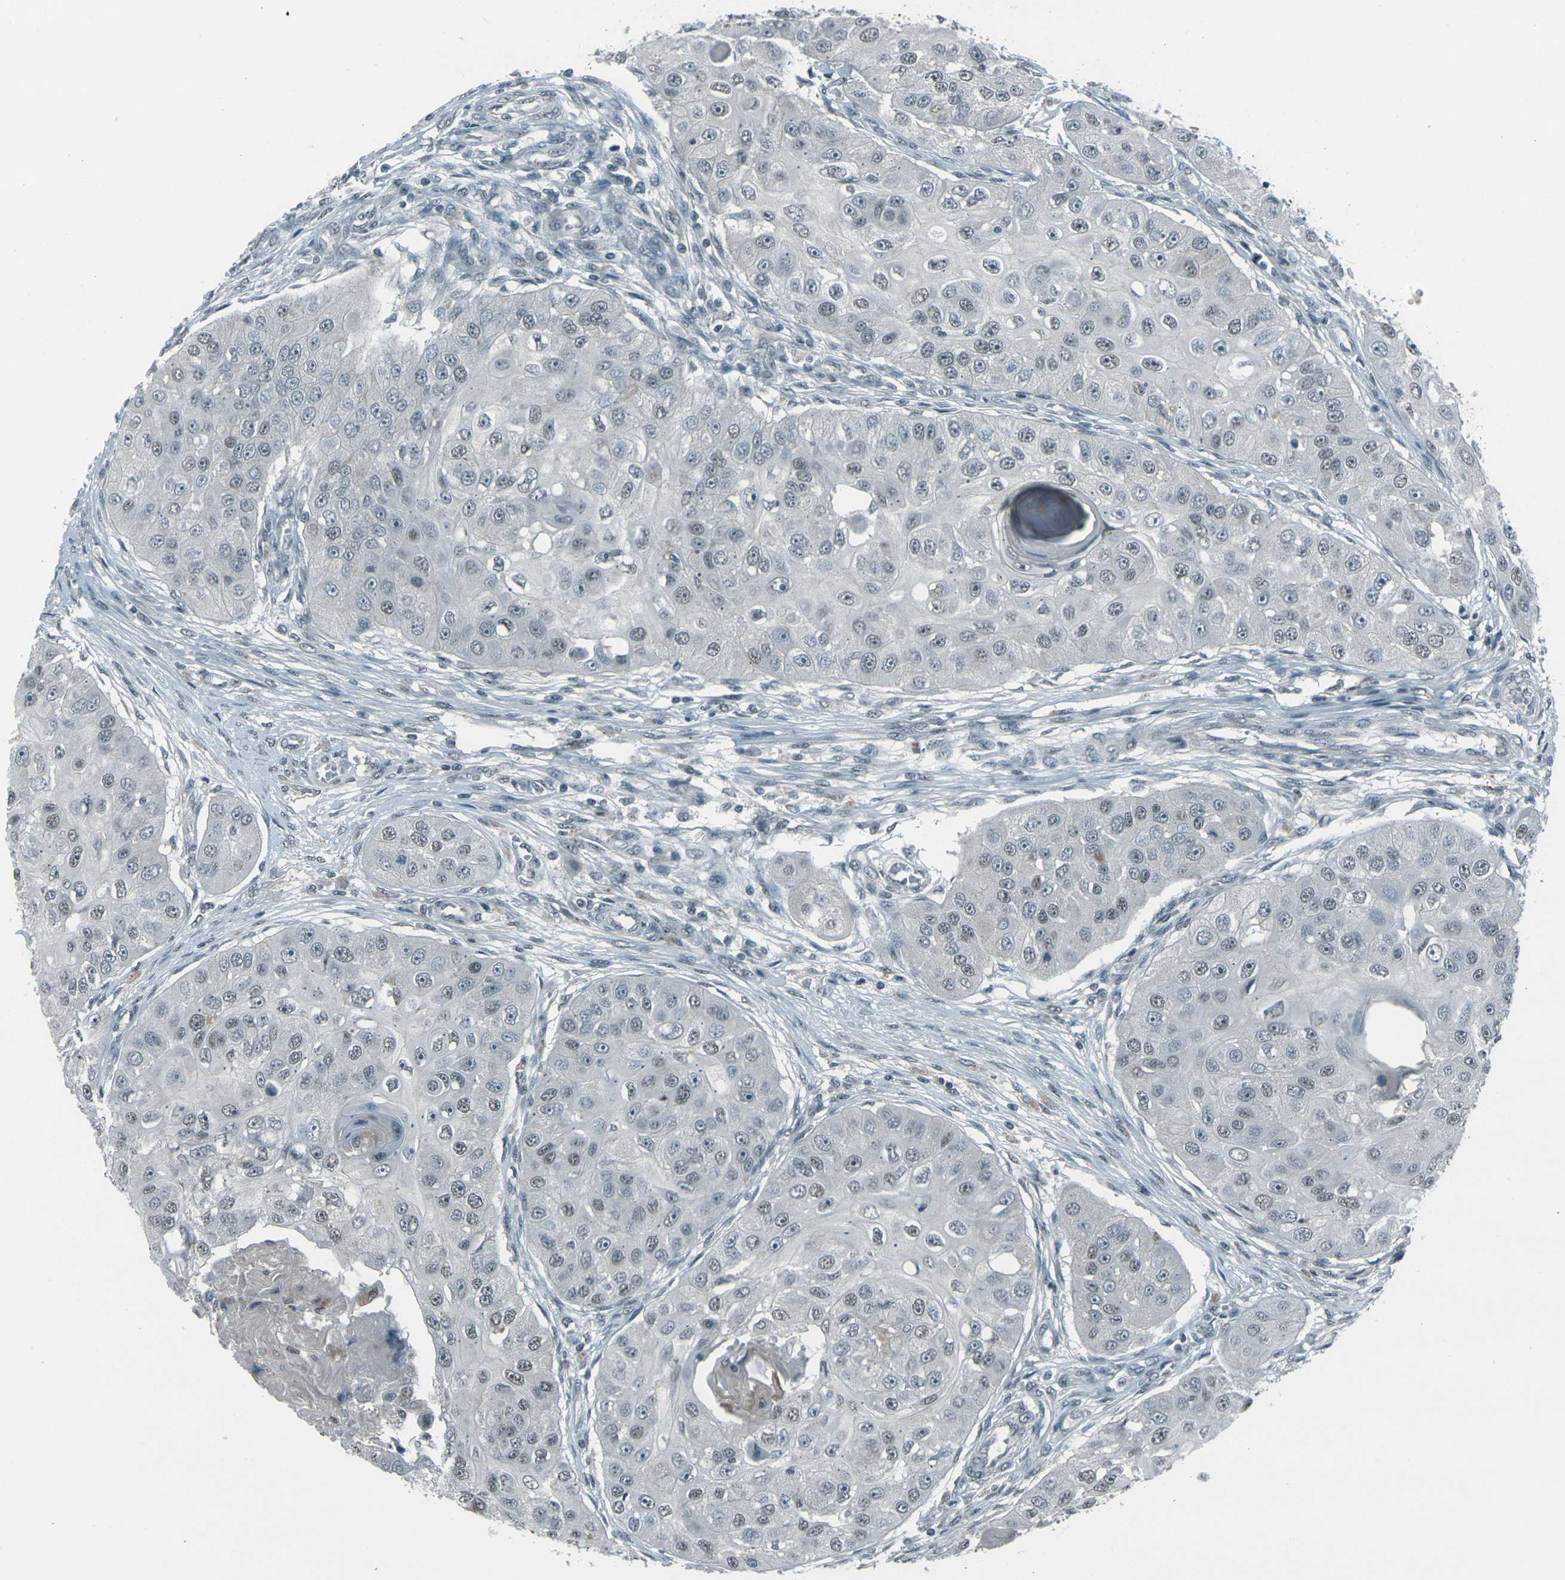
{"staining": {"intensity": "weak", "quantity": "<25%", "location": "nuclear"}, "tissue": "head and neck cancer", "cell_type": "Tumor cells", "image_type": "cancer", "snomed": [{"axis": "morphology", "description": "Normal tissue, NOS"}, {"axis": "morphology", "description": "Squamous cell carcinoma, NOS"}, {"axis": "topography", "description": "Skeletal muscle"}, {"axis": "topography", "description": "Head-Neck"}], "caption": "An immunohistochemistry (IHC) histopathology image of head and neck cancer is shown. There is no staining in tumor cells of head and neck cancer. (Stains: DAB (3,3'-diaminobenzidine) immunohistochemistry (IHC) with hematoxylin counter stain, Microscopy: brightfield microscopy at high magnification).", "gene": "GPR19", "patient": {"sex": "male", "age": 51}}